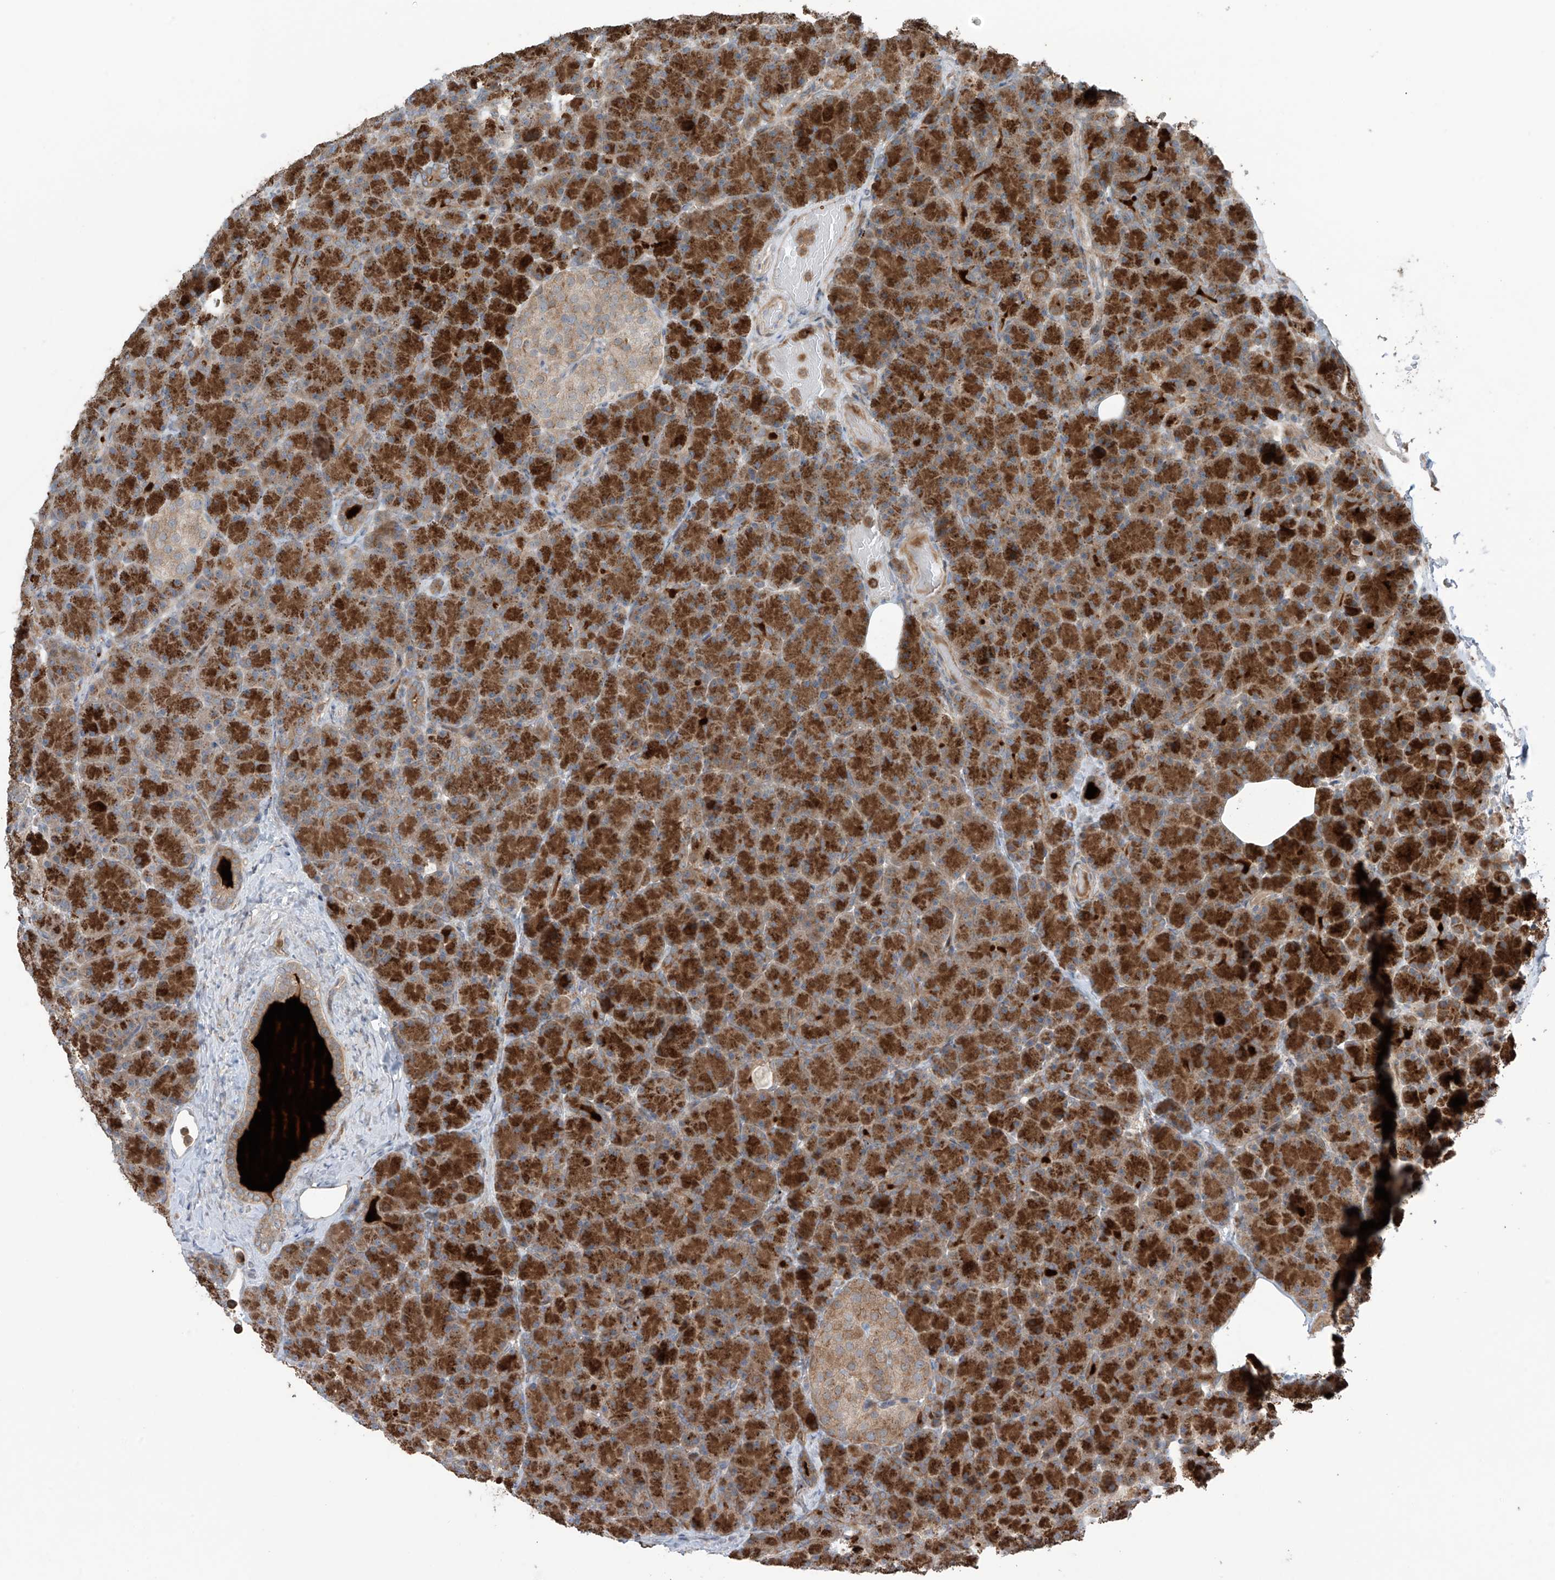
{"staining": {"intensity": "strong", "quantity": ">75%", "location": "cytoplasmic/membranous"}, "tissue": "pancreas", "cell_type": "Exocrine glandular cells", "image_type": "normal", "snomed": [{"axis": "morphology", "description": "Normal tissue, NOS"}, {"axis": "topography", "description": "Pancreas"}], "caption": "Protein staining of benign pancreas reveals strong cytoplasmic/membranous staining in approximately >75% of exocrine glandular cells. The protein is stained brown, and the nuclei are stained in blue (DAB (3,3'-diaminobenzidine) IHC with brightfield microscopy, high magnification).", "gene": "SAMD3", "patient": {"sex": "female", "age": 43}}